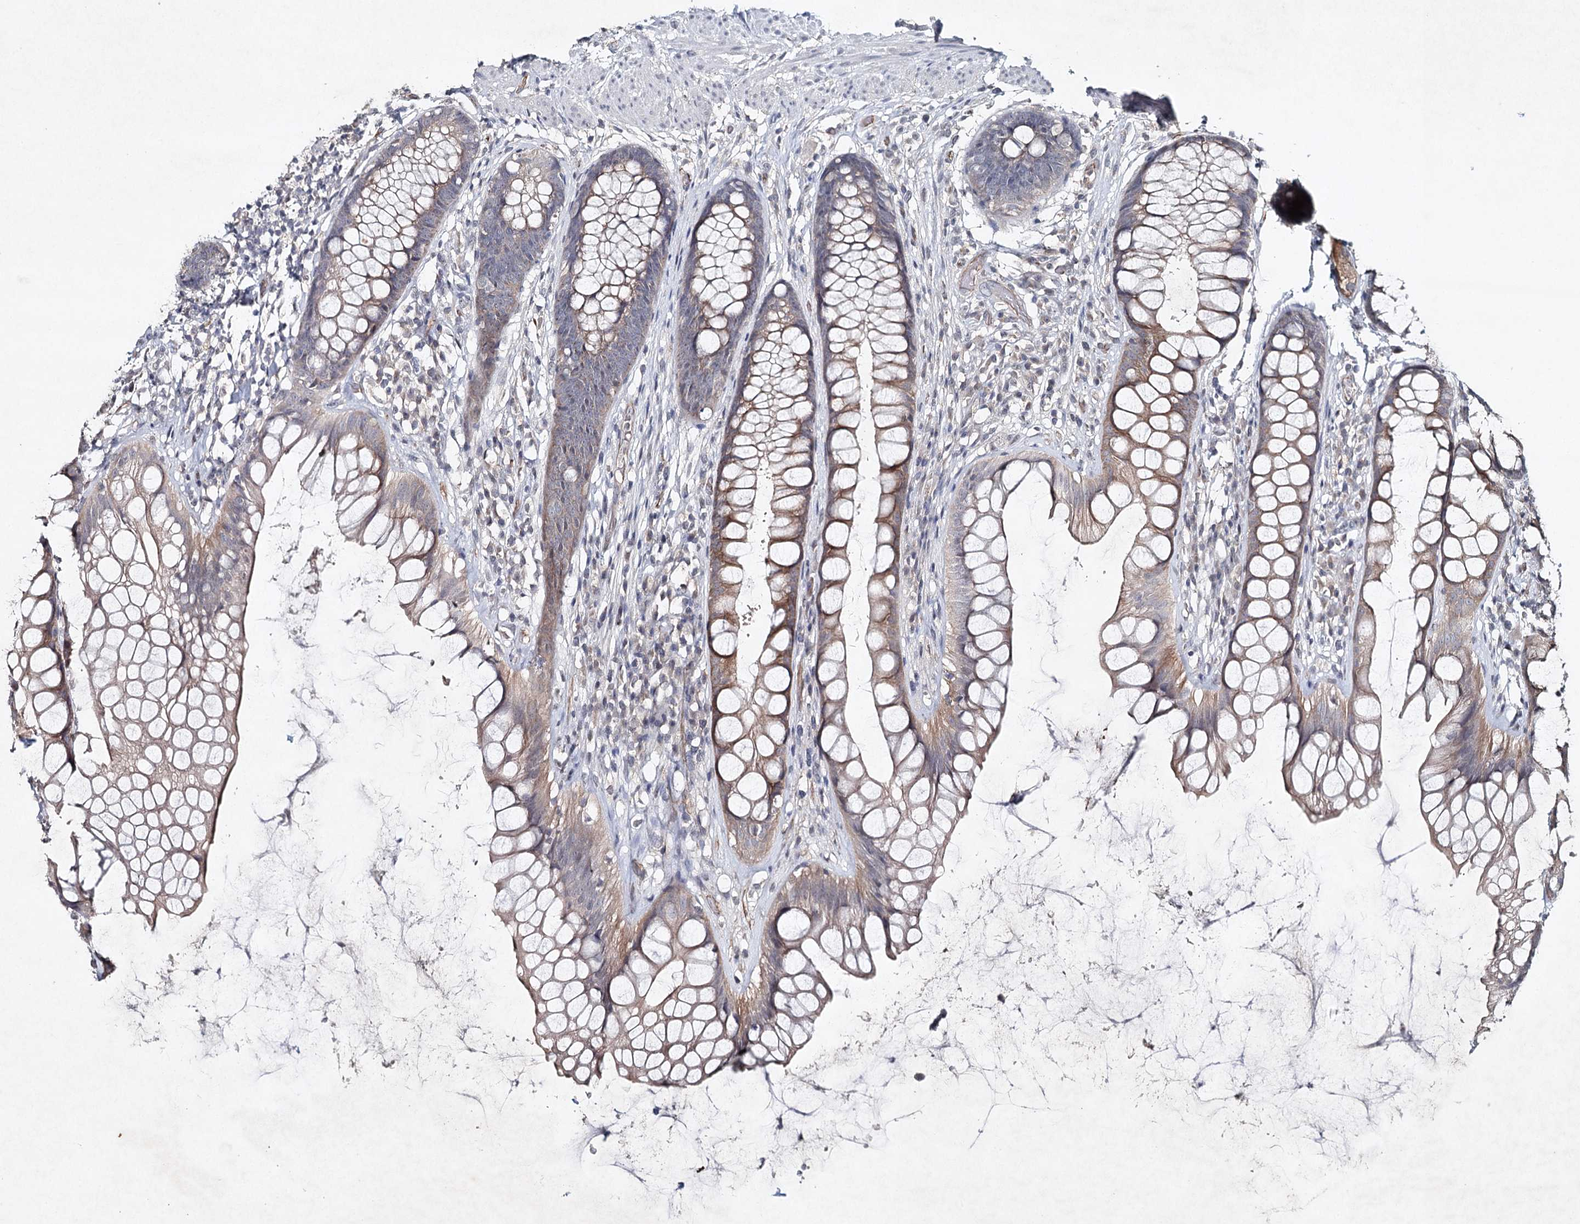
{"staining": {"intensity": "moderate", "quantity": "25%-75%", "location": "cytoplasmic/membranous"}, "tissue": "rectum", "cell_type": "Glandular cells", "image_type": "normal", "snomed": [{"axis": "morphology", "description": "Normal tissue, NOS"}, {"axis": "topography", "description": "Rectum"}], "caption": "Approximately 25%-75% of glandular cells in benign rectum show moderate cytoplasmic/membranous protein expression as visualized by brown immunohistochemical staining.", "gene": "SYNPO", "patient": {"sex": "male", "age": 74}}